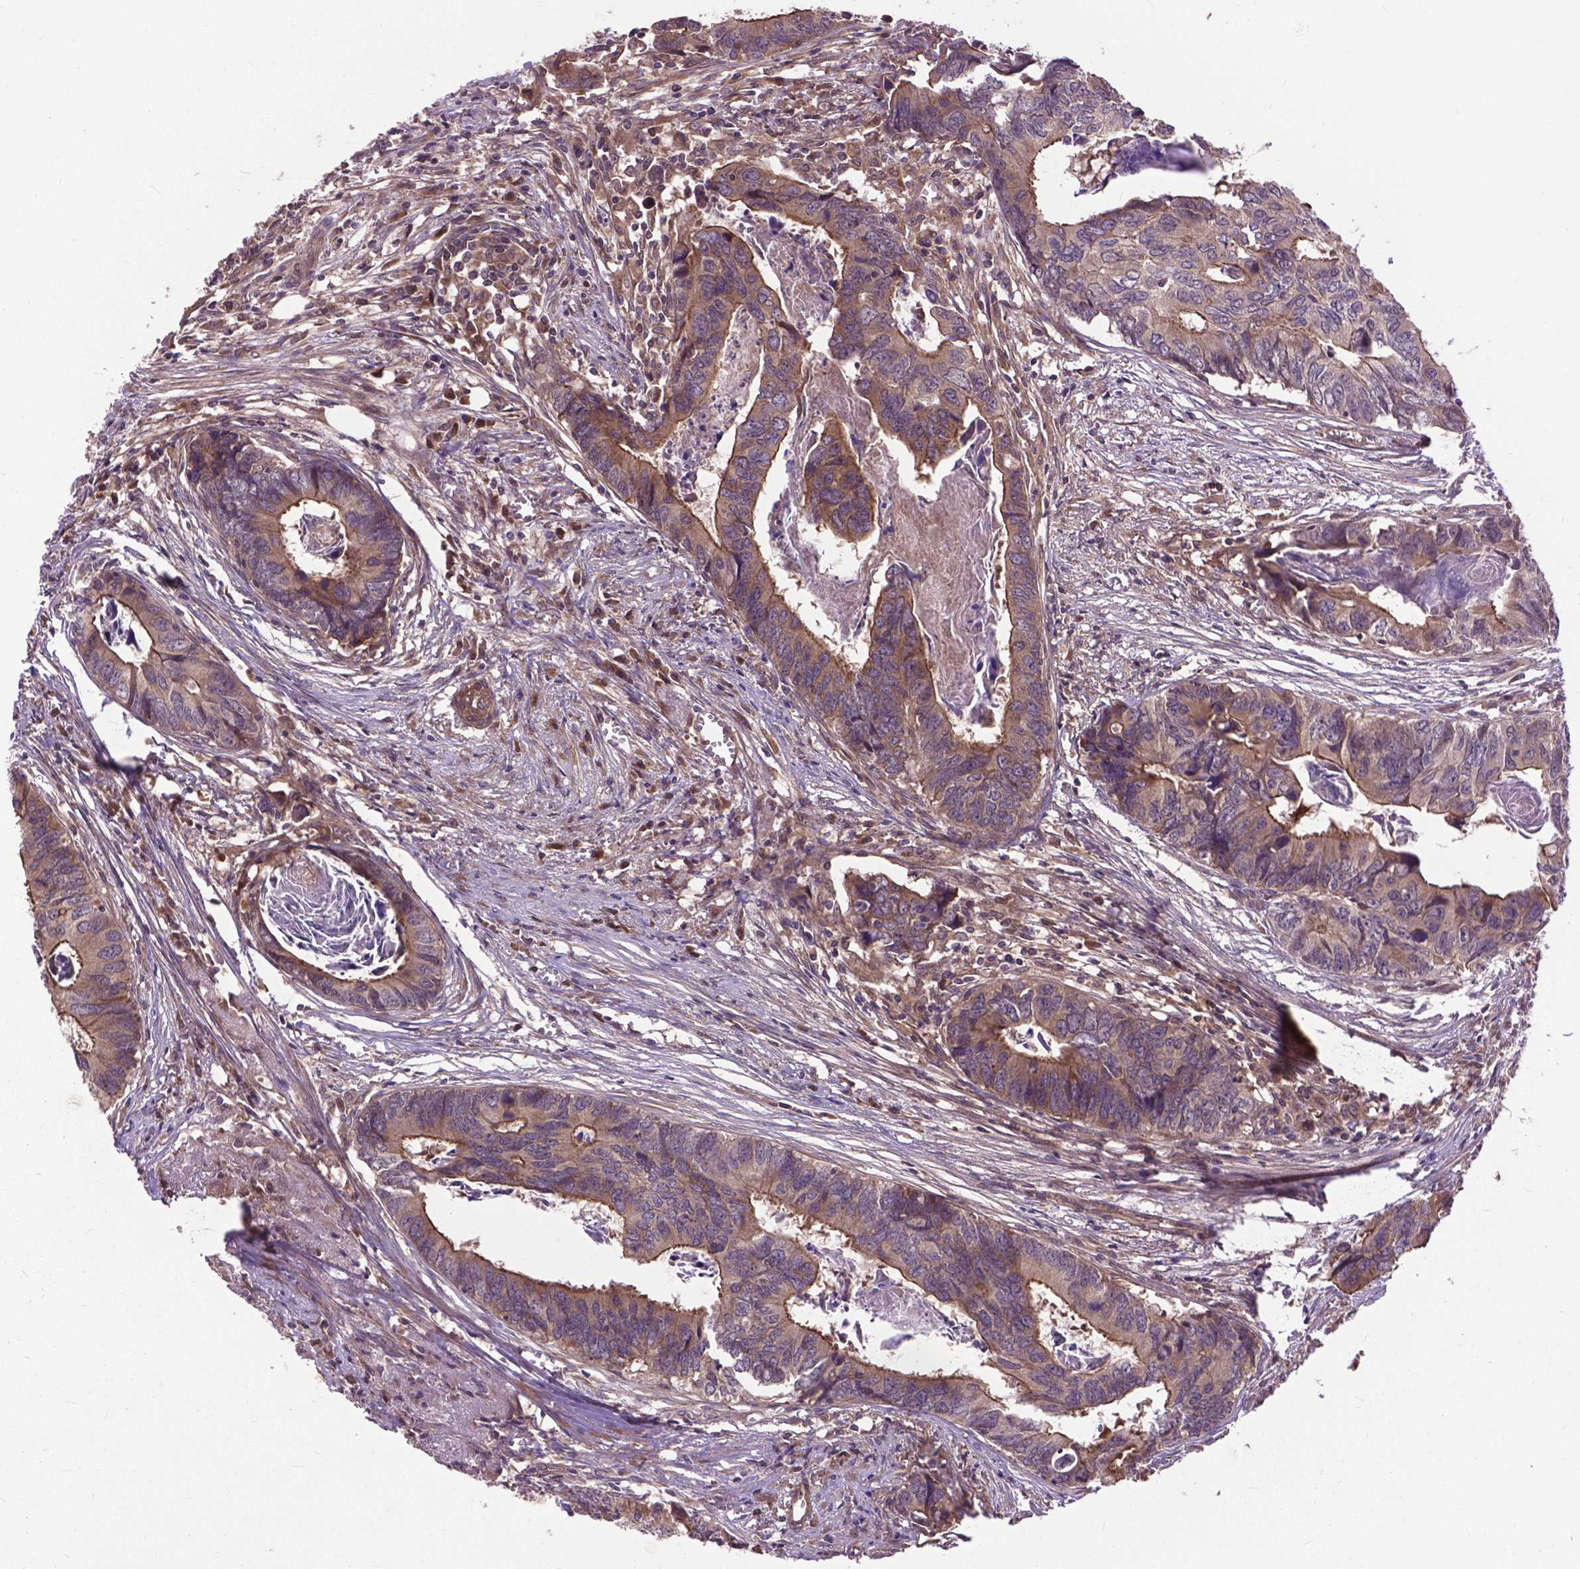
{"staining": {"intensity": "moderate", "quantity": ">75%", "location": "cytoplasmic/membranous"}, "tissue": "colorectal cancer", "cell_type": "Tumor cells", "image_type": "cancer", "snomed": [{"axis": "morphology", "description": "Adenocarcinoma, NOS"}, {"axis": "topography", "description": "Colon"}], "caption": "Moderate cytoplasmic/membranous protein expression is present in approximately >75% of tumor cells in colorectal cancer (adenocarcinoma).", "gene": "ZNF616", "patient": {"sex": "female", "age": 82}}